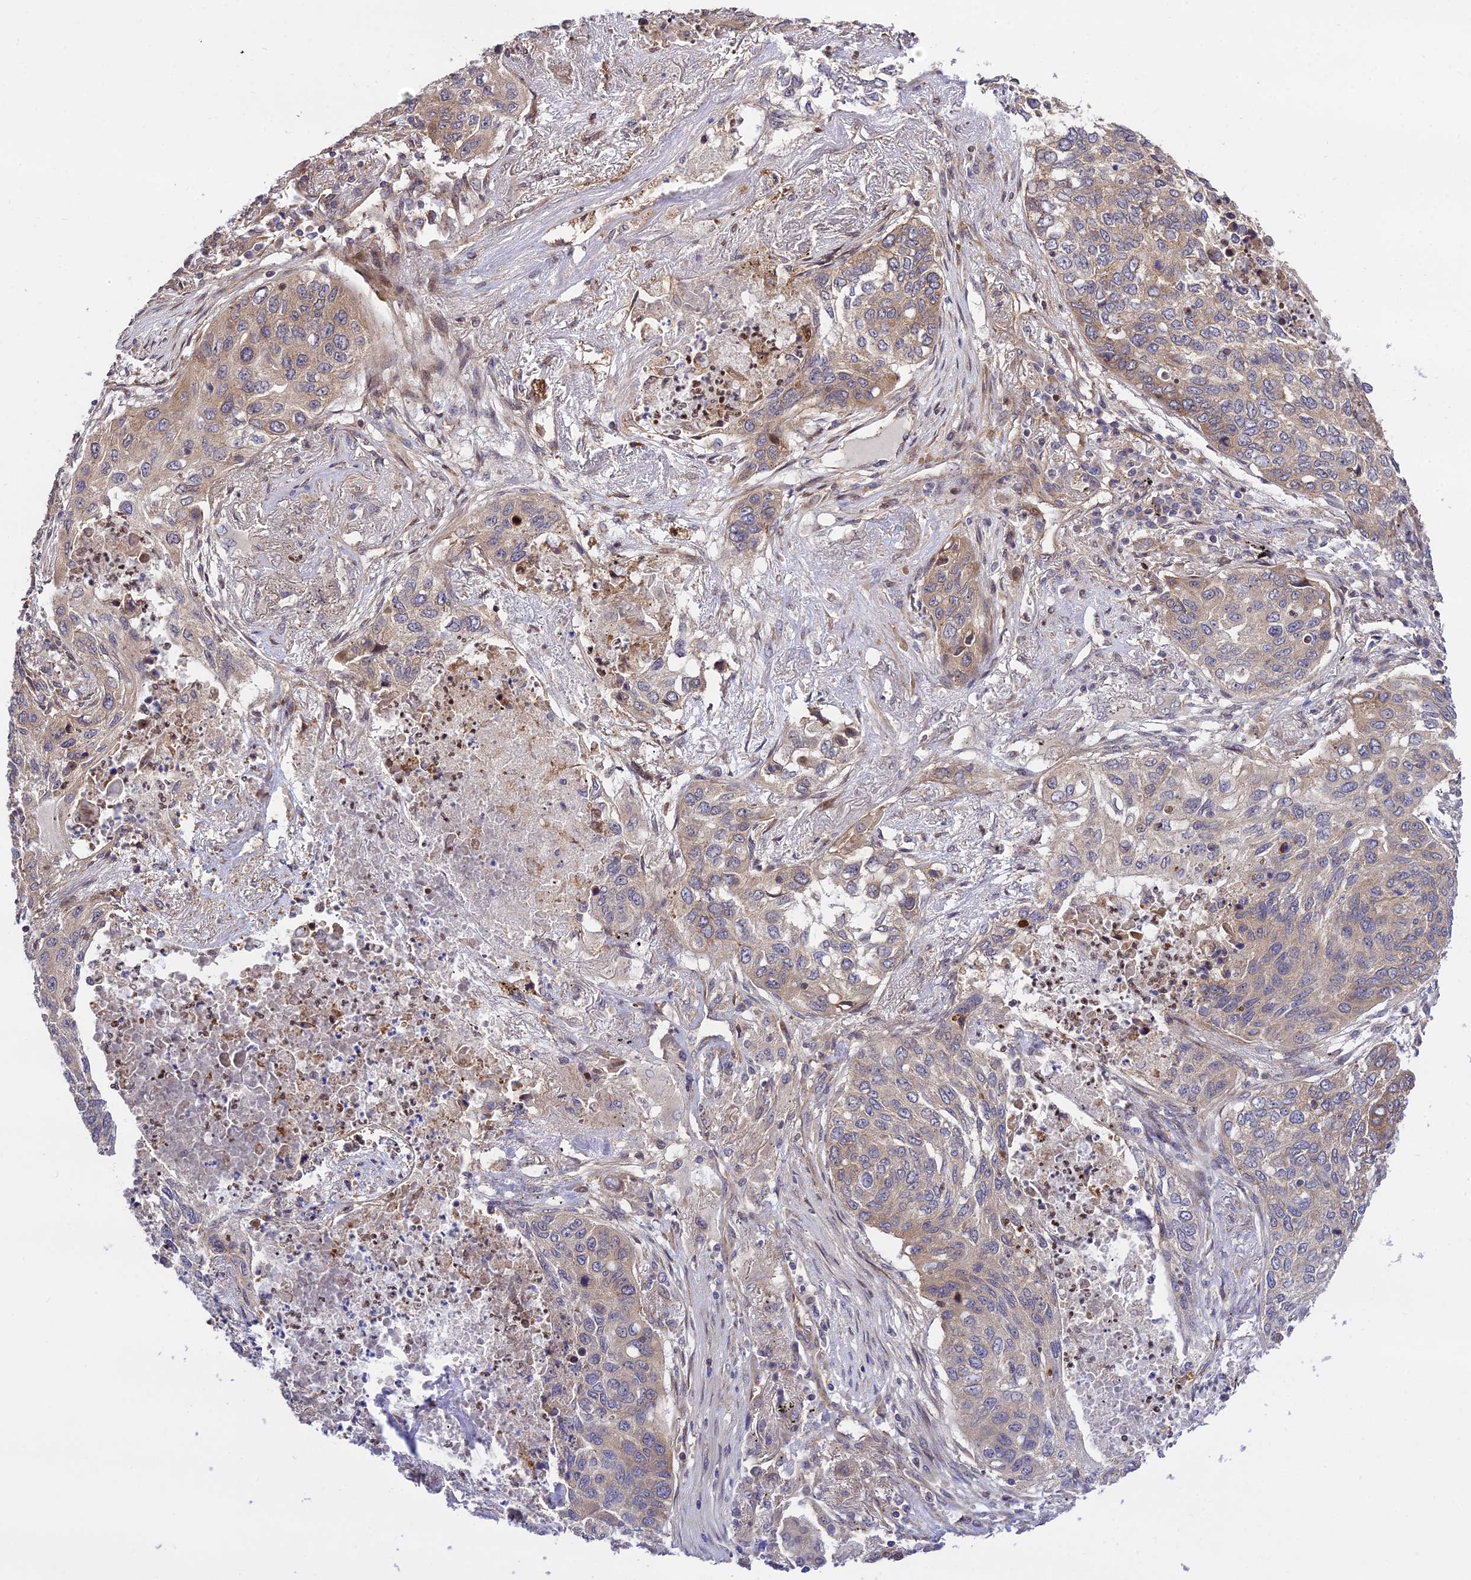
{"staining": {"intensity": "weak", "quantity": "25%-75%", "location": "cytoplasmic/membranous"}, "tissue": "lung cancer", "cell_type": "Tumor cells", "image_type": "cancer", "snomed": [{"axis": "morphology", "description": "Squamous cell carcinoma, NOS"}, {"axis": "topography", "description": "Lung"}], "caption": "Protein expression by immunohistochemistry reveals weak cytoplasmic/membranous expression in about 25%-75% of tumor cells in squamous cell carcinoma (lung).", "gene": "SMG6", "patient": {"sex": "female", "age": 63}}